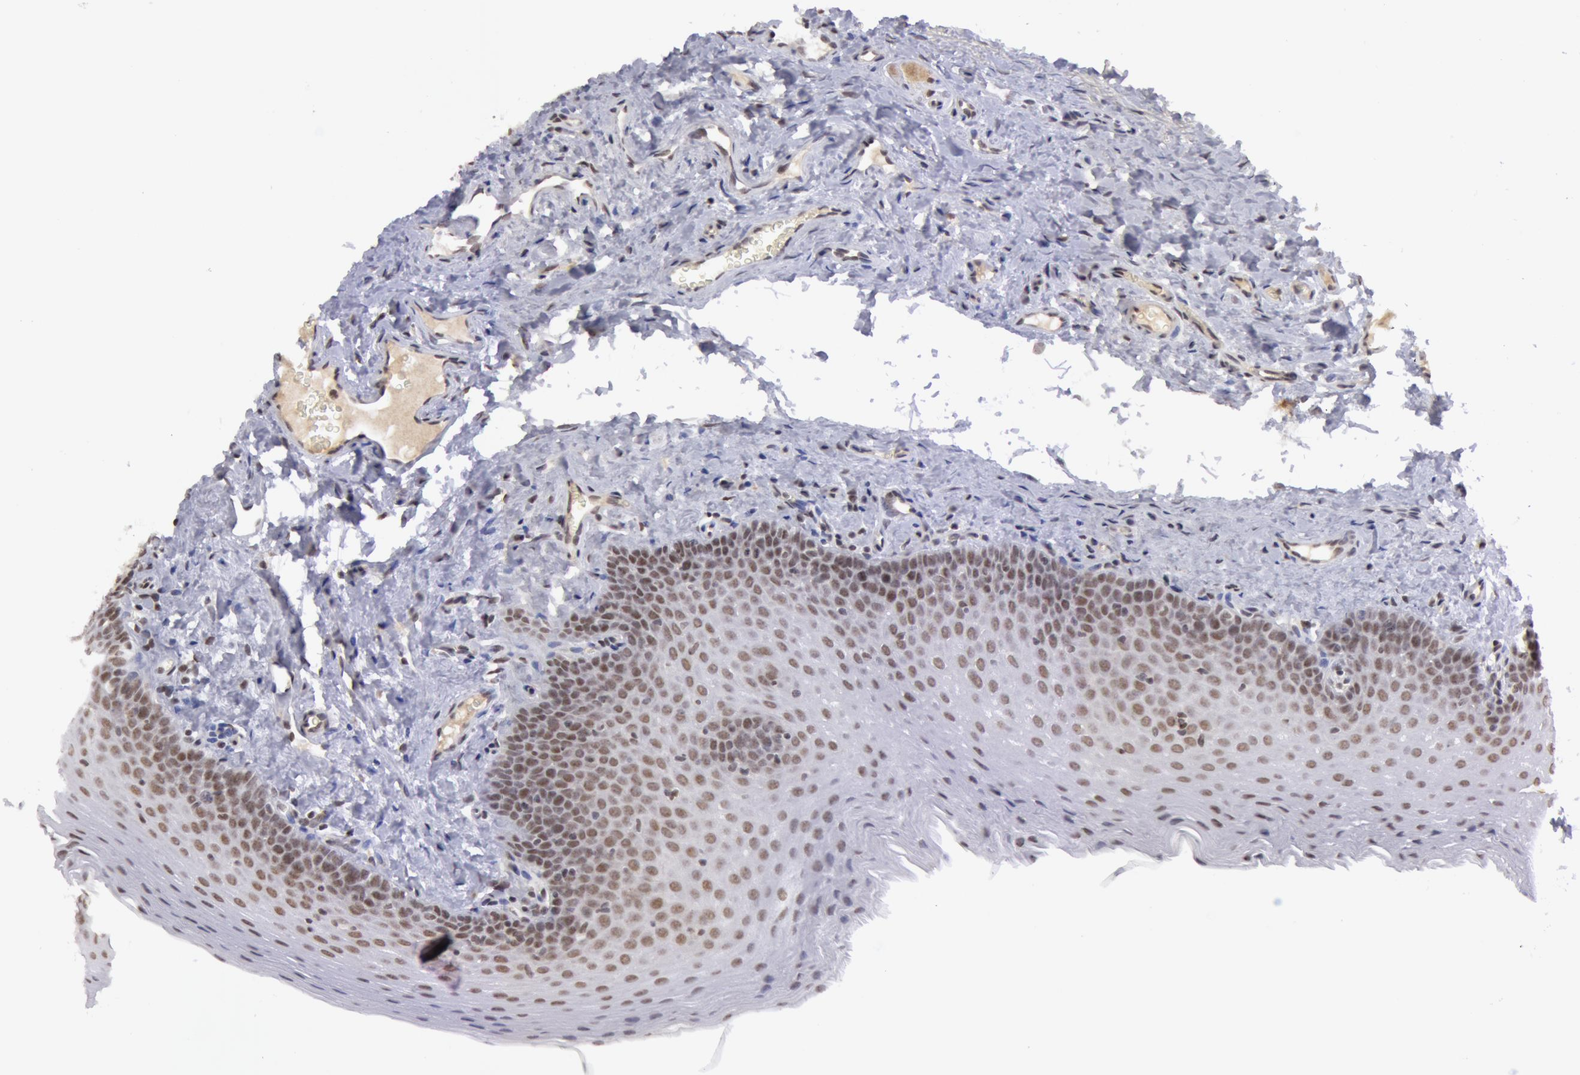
{"staining": {"intensity": "moderate", "quantity": "25%-75%", "location": "cytoplasmic/membranous,nuclear"}, "tissue": "oral mucosa", "cell_type": "Squamous epithelial cells", "image_type": "normal", "snomed": [{"axis": "morphology", "description": "Normal tissue, NOS"}, {"axis": "topography", "description": "Oral tissue"}], "caption": "IHC of benign human oral mucosa displays medium levels of moderate cytoplasmic/membranous,nuclear positivity in approximately 25%-75% of squamous epithelial cells. The staining is performed using DAB (3,3'-diaminobenzidine) brown chromogen to label protein expression. The nuclei are counter-stained blue using hematoxylin.", "gene": "VRTN", "patient": {"sex": "male", "age": 20}}